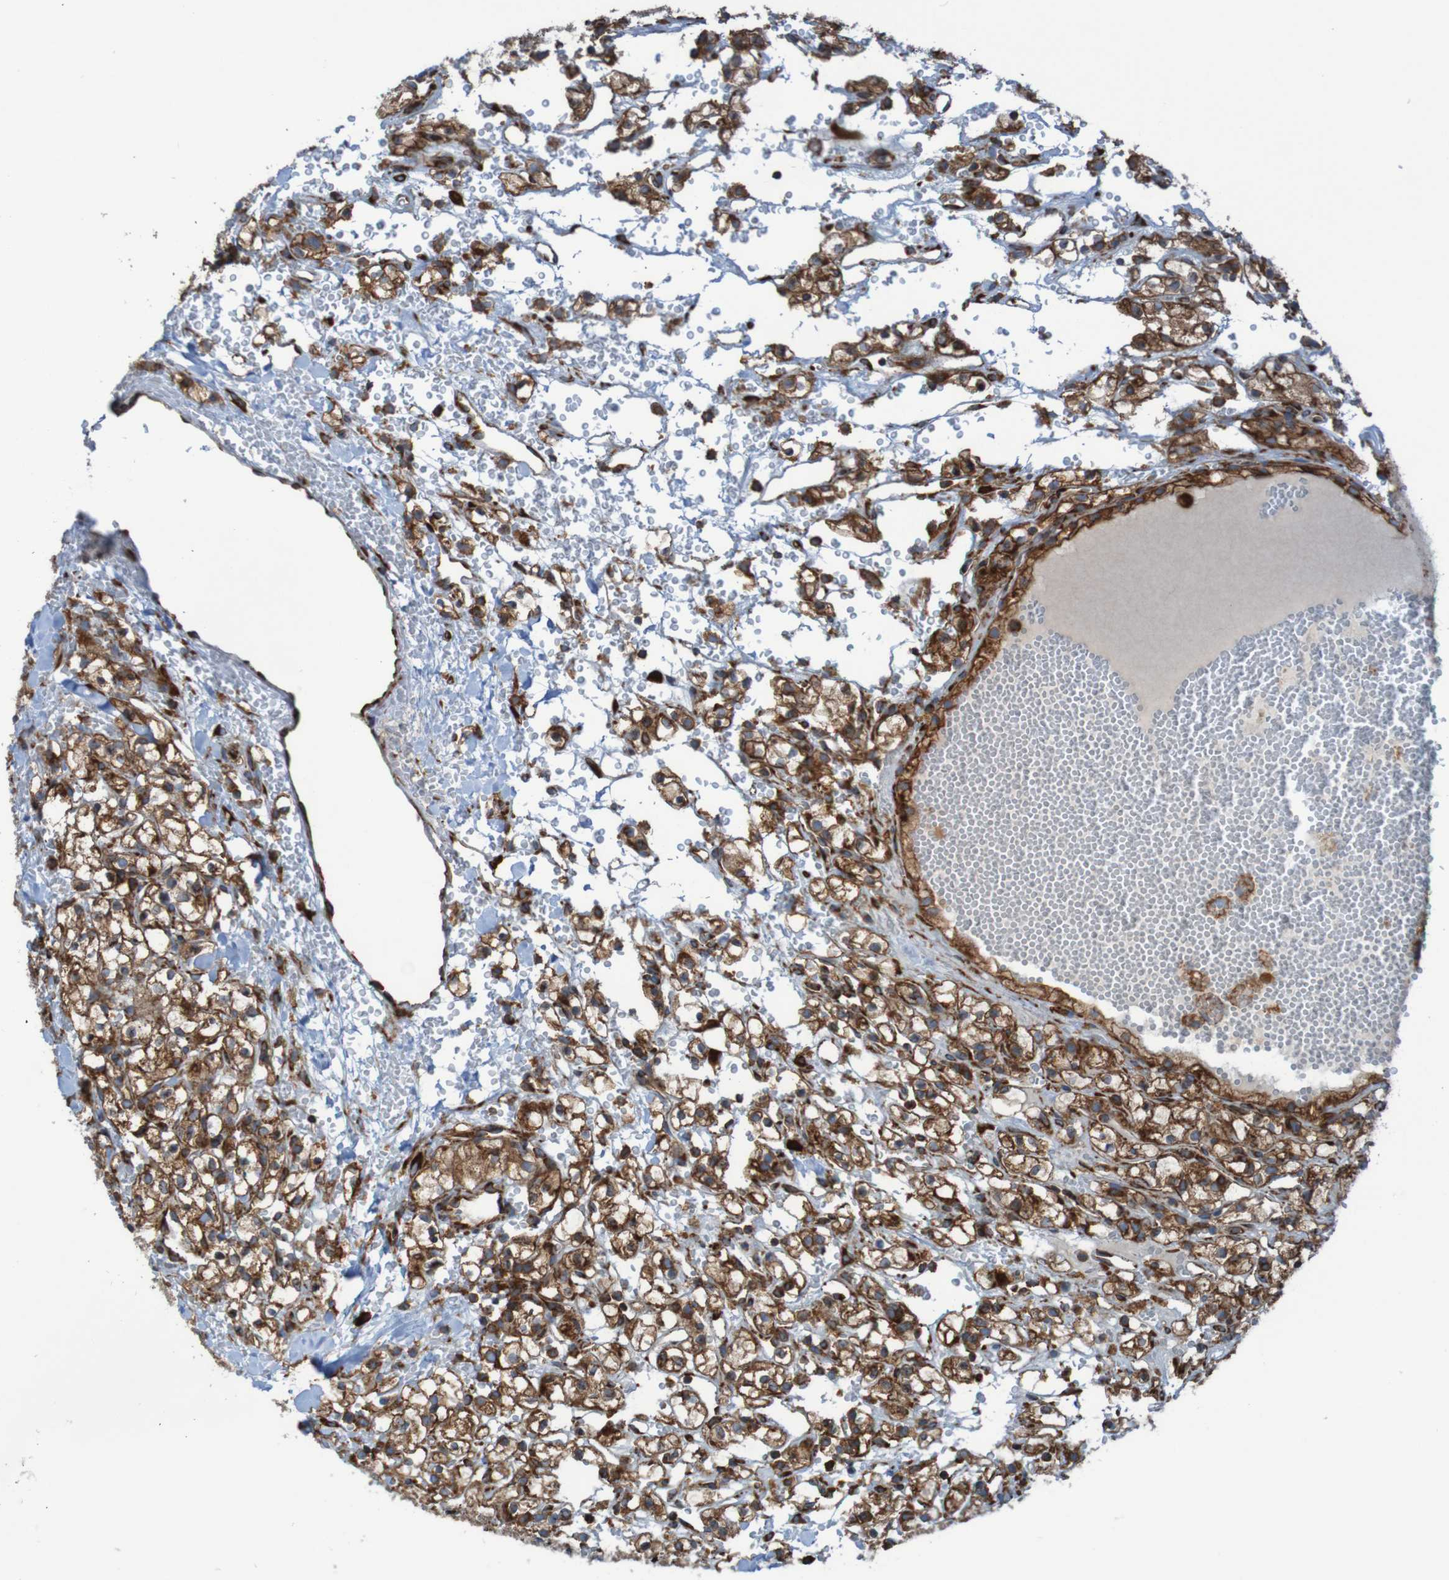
{"staining": {"intensity": "moderate", "quantity": ">75%", "location": "cytoplasmic/membranous"}, "tissue": "renal cancer", "cell_type": "Tumor cells", "image_type": "cancer", "snomed": [{"axis": "morphology", "description": "Adenocarcinoma, NOS"}, {"axis": "topography", "description": "Kidney"}], "caption": "A photomicrograph of adenocarcinoma (renal) stained for a protein demonstrates moderate cytoplasmic/membranous brown staining in tumor cells.", "gene": "RPL10", "patient": {"sex": "male", "age": 61}}